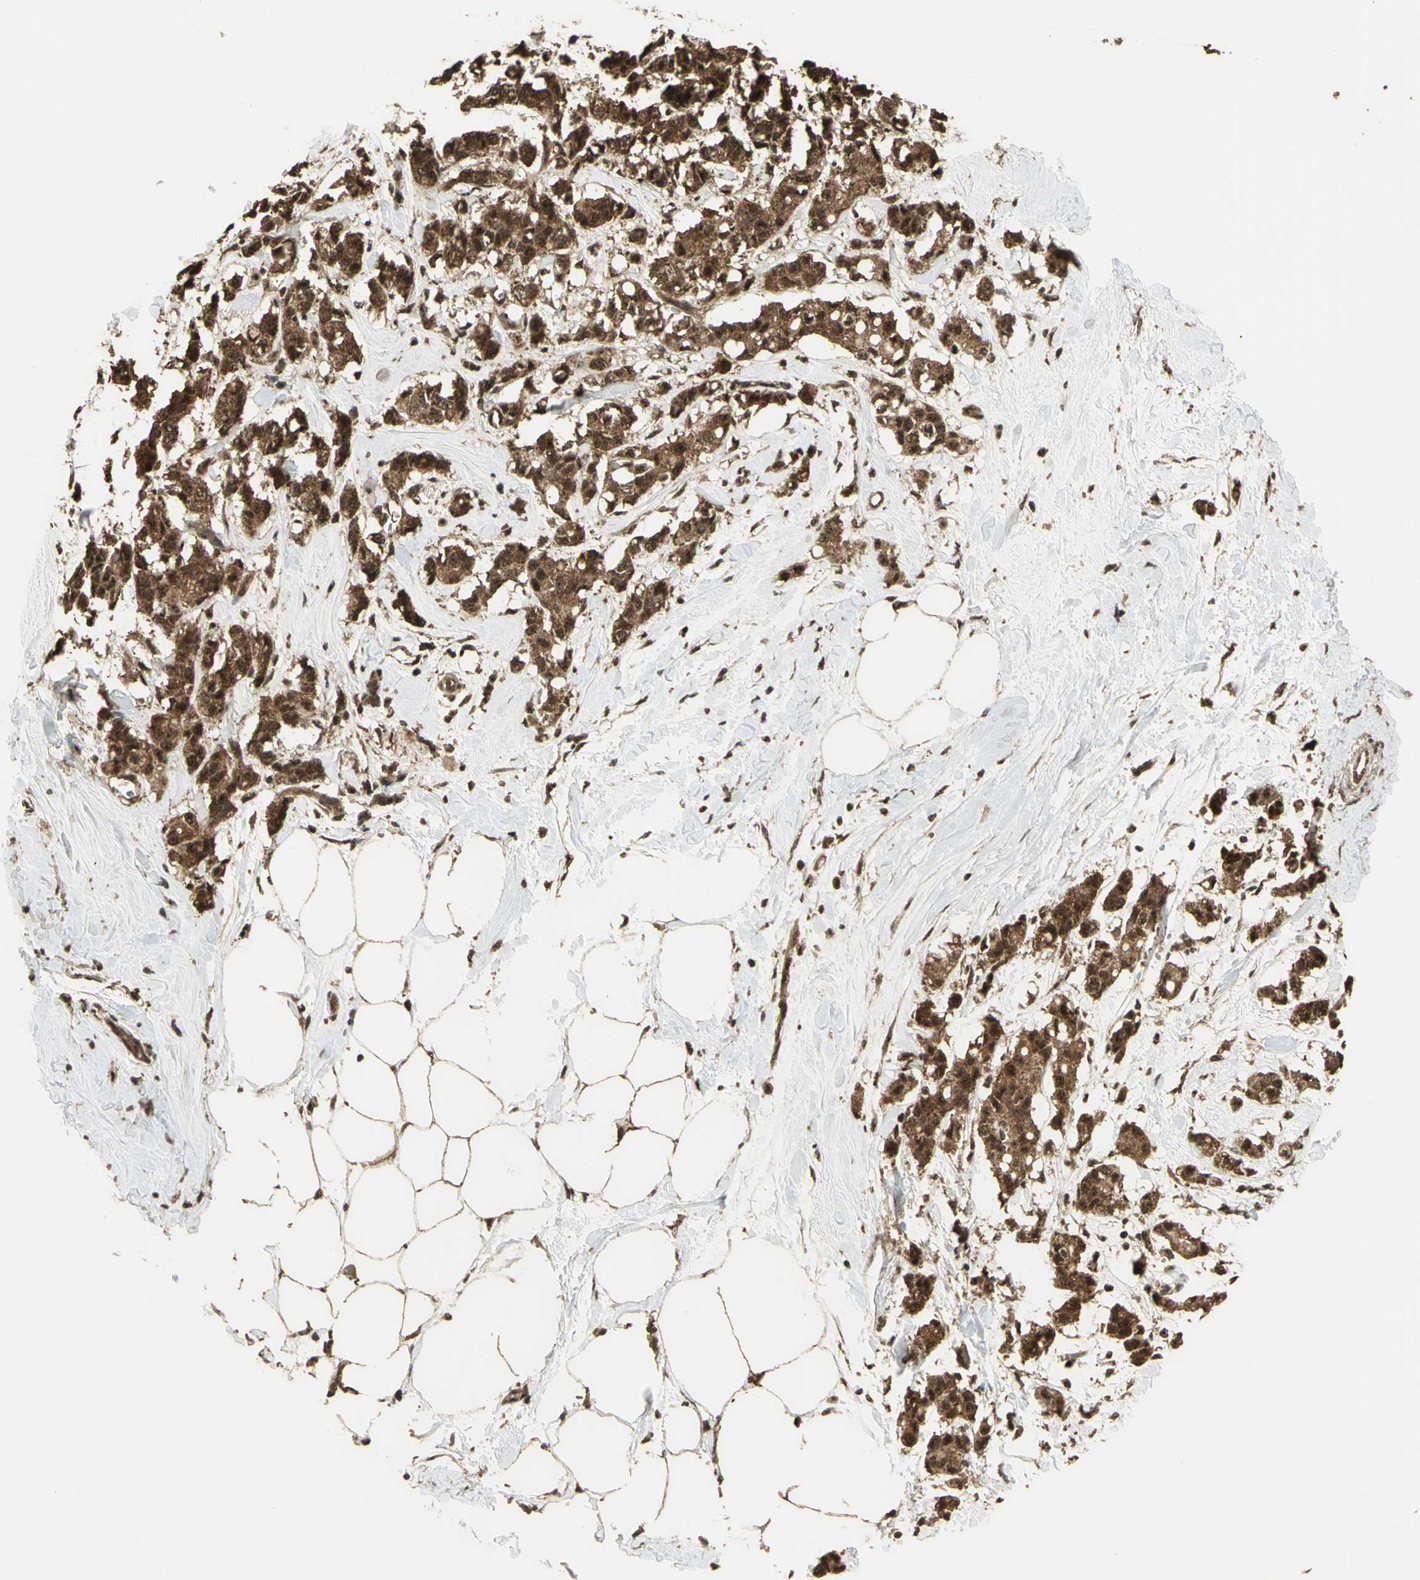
{"staining": {"intensity": "strong", "quantity": ">75%", "location": "cytoplasmic/membranous"}, "tissue": "breast cancer", "cell_type": "Tumor cells", "image_type": "cancer", "snomed": [{"axis": "morphology", "description": "Lobular carcinoma"}, {"axis": "topography", "description": "Breast"}], "caption": "IHC staining of lobular carcinoma (breast), which reveals high levels of strong cytoplasmic/membranous staining in approximately >75% of tumor cells indicating strong cytoplasmic/membranous protein expression. The staining was performed using DAB (3,3'-diaminobenzidine) (brown) for protein detection and nuclei were counterstained in hematoxylin (blue).", "gene": "UCHL5", "patient": {"sex": "female", "age": 57}}